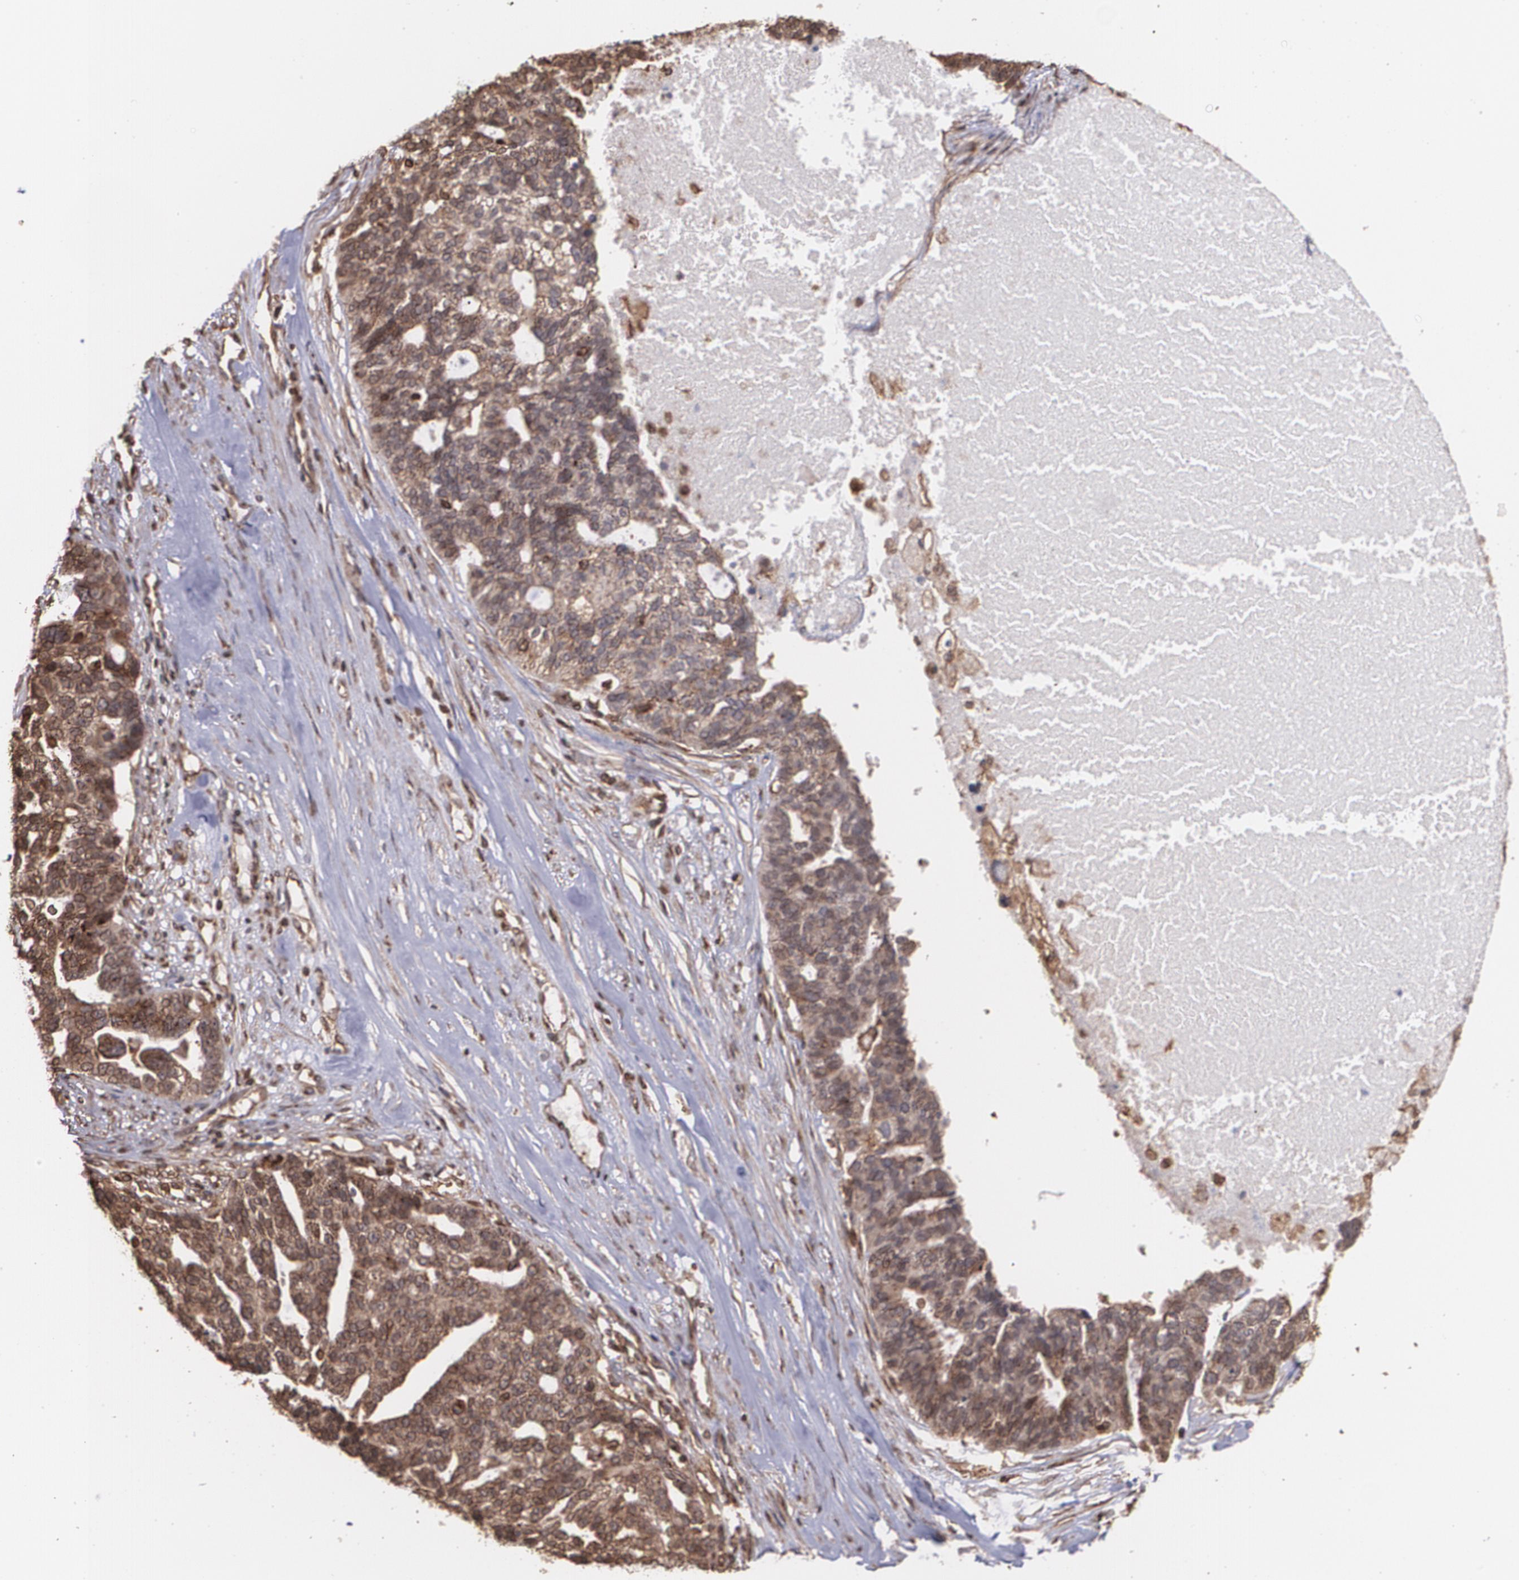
{"staining": {"intensity": "strong", "quantity": ">75%", "location": "cytoplasmic/membranous"}, "tissue": "ovarian cancer", "cell_type": "Tumor cells", "image_type": "cancer", "snomed": [{"axis": "morphology", "description": "Cystadenocarcinoma, serous, NOS"}, {"axis": "topography", "description": "Ovary"}], "caption": "Human serous cystadenocarcinoma (ovarian) stained for a protein (brown) shows strong cytoplasmic/membranous positive expression in approximately >75% of tumor cells.", "gene": "TRIP11", "patient": {"sex": "female", "age": 59}}